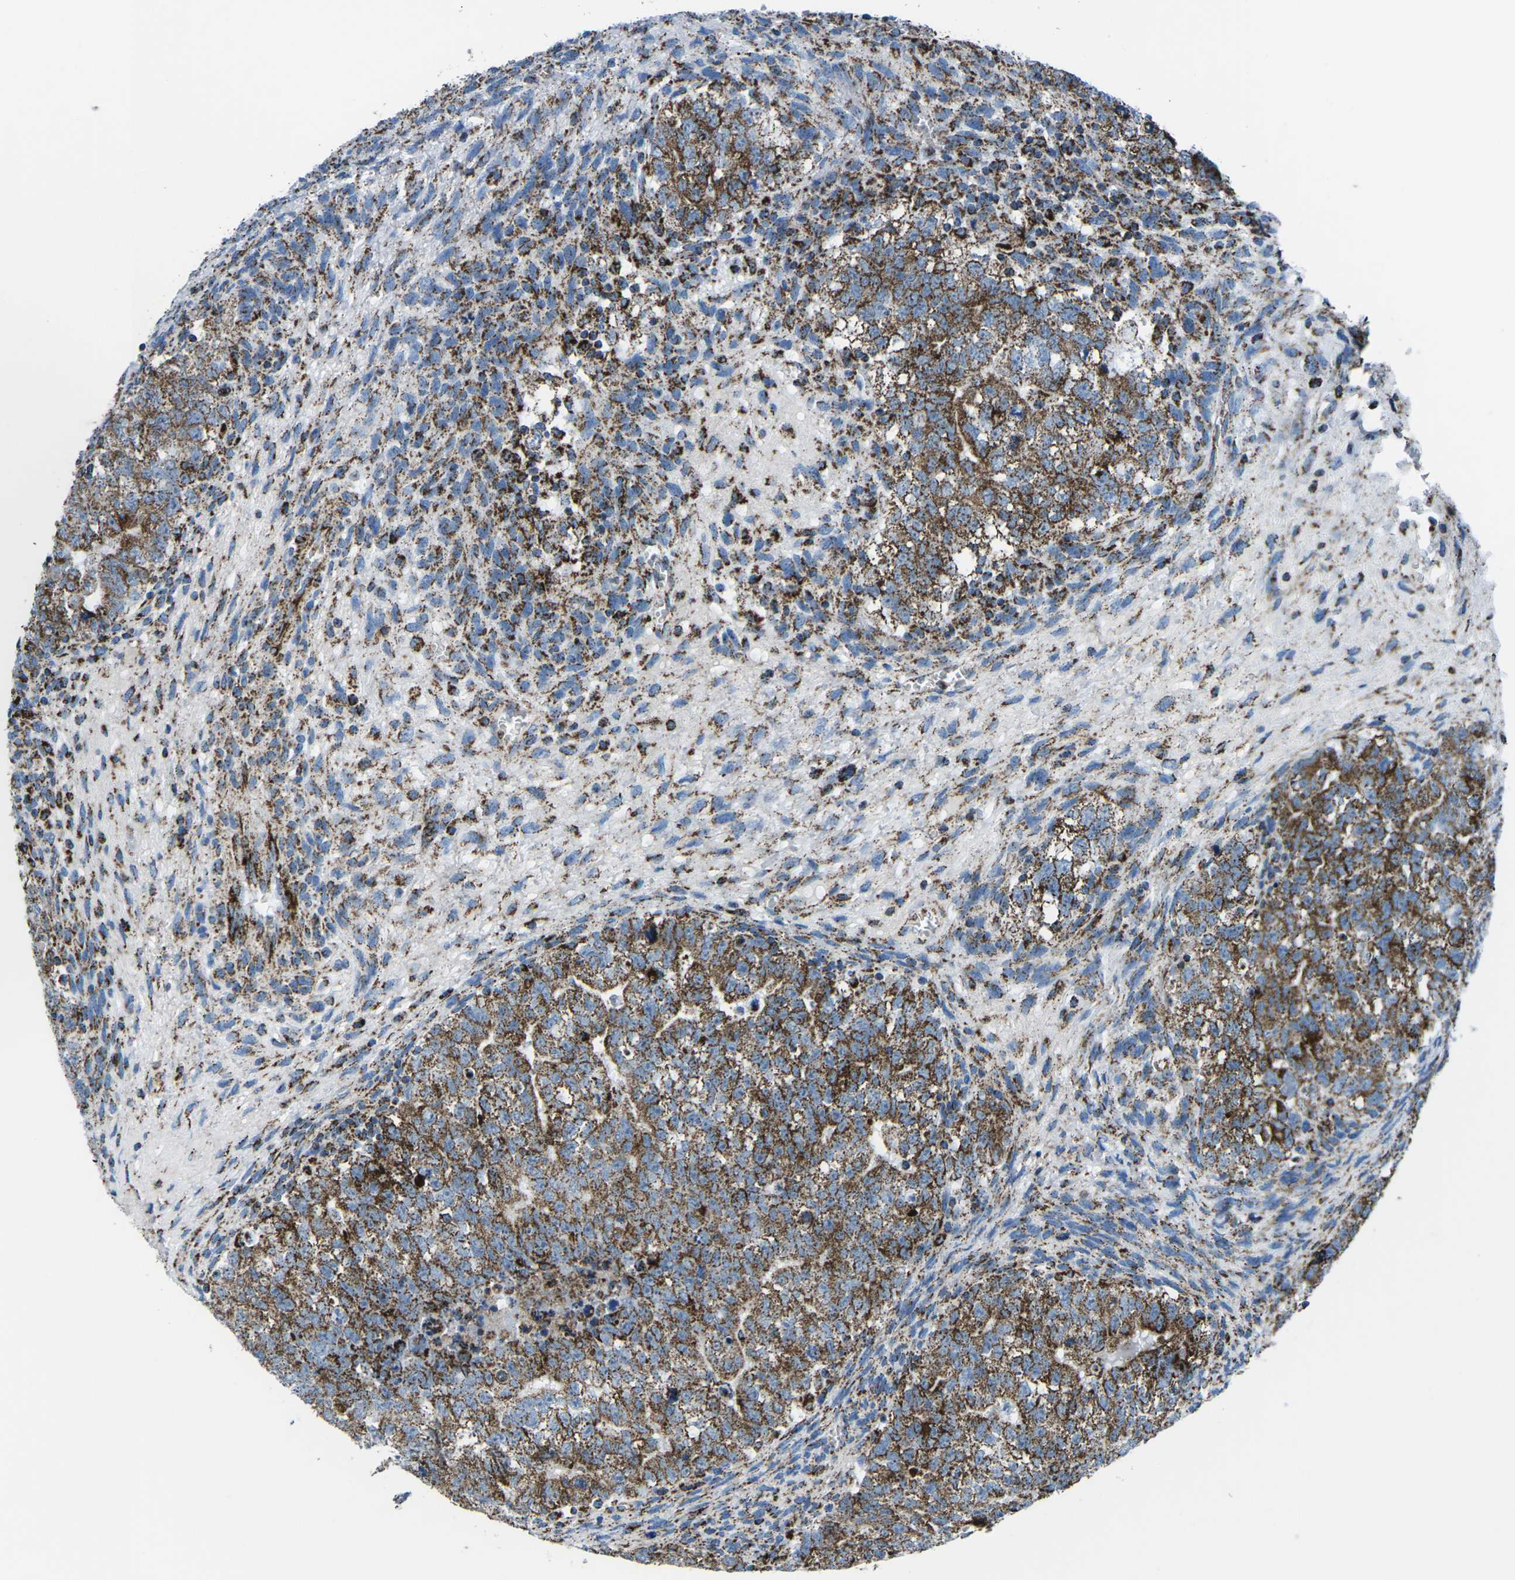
{"staining": {"intensity": "strong", "quantity": "25%-75%", "location": "cytoplasmic/membranous"}, "tissue": "testis cancer", "cell_type": "Tumor cells", "image_type": "cancer", "snomed": [{"axis": "morphology", "description": "Seminoma, NOS"}, {"axis": "morphology", "description": "Carcinoma, Embryonal, NOS"}, {"axis": "topography", "description": "Testis"}], "caption": "A photomicrograph of human testis cancer (seminoma) stained for a protein exhibits strong cytoplasmic/membranous brown staining in tumor cells.", "gene": "MT-CO2", "patient": {"sex": "male", "age": 38}}